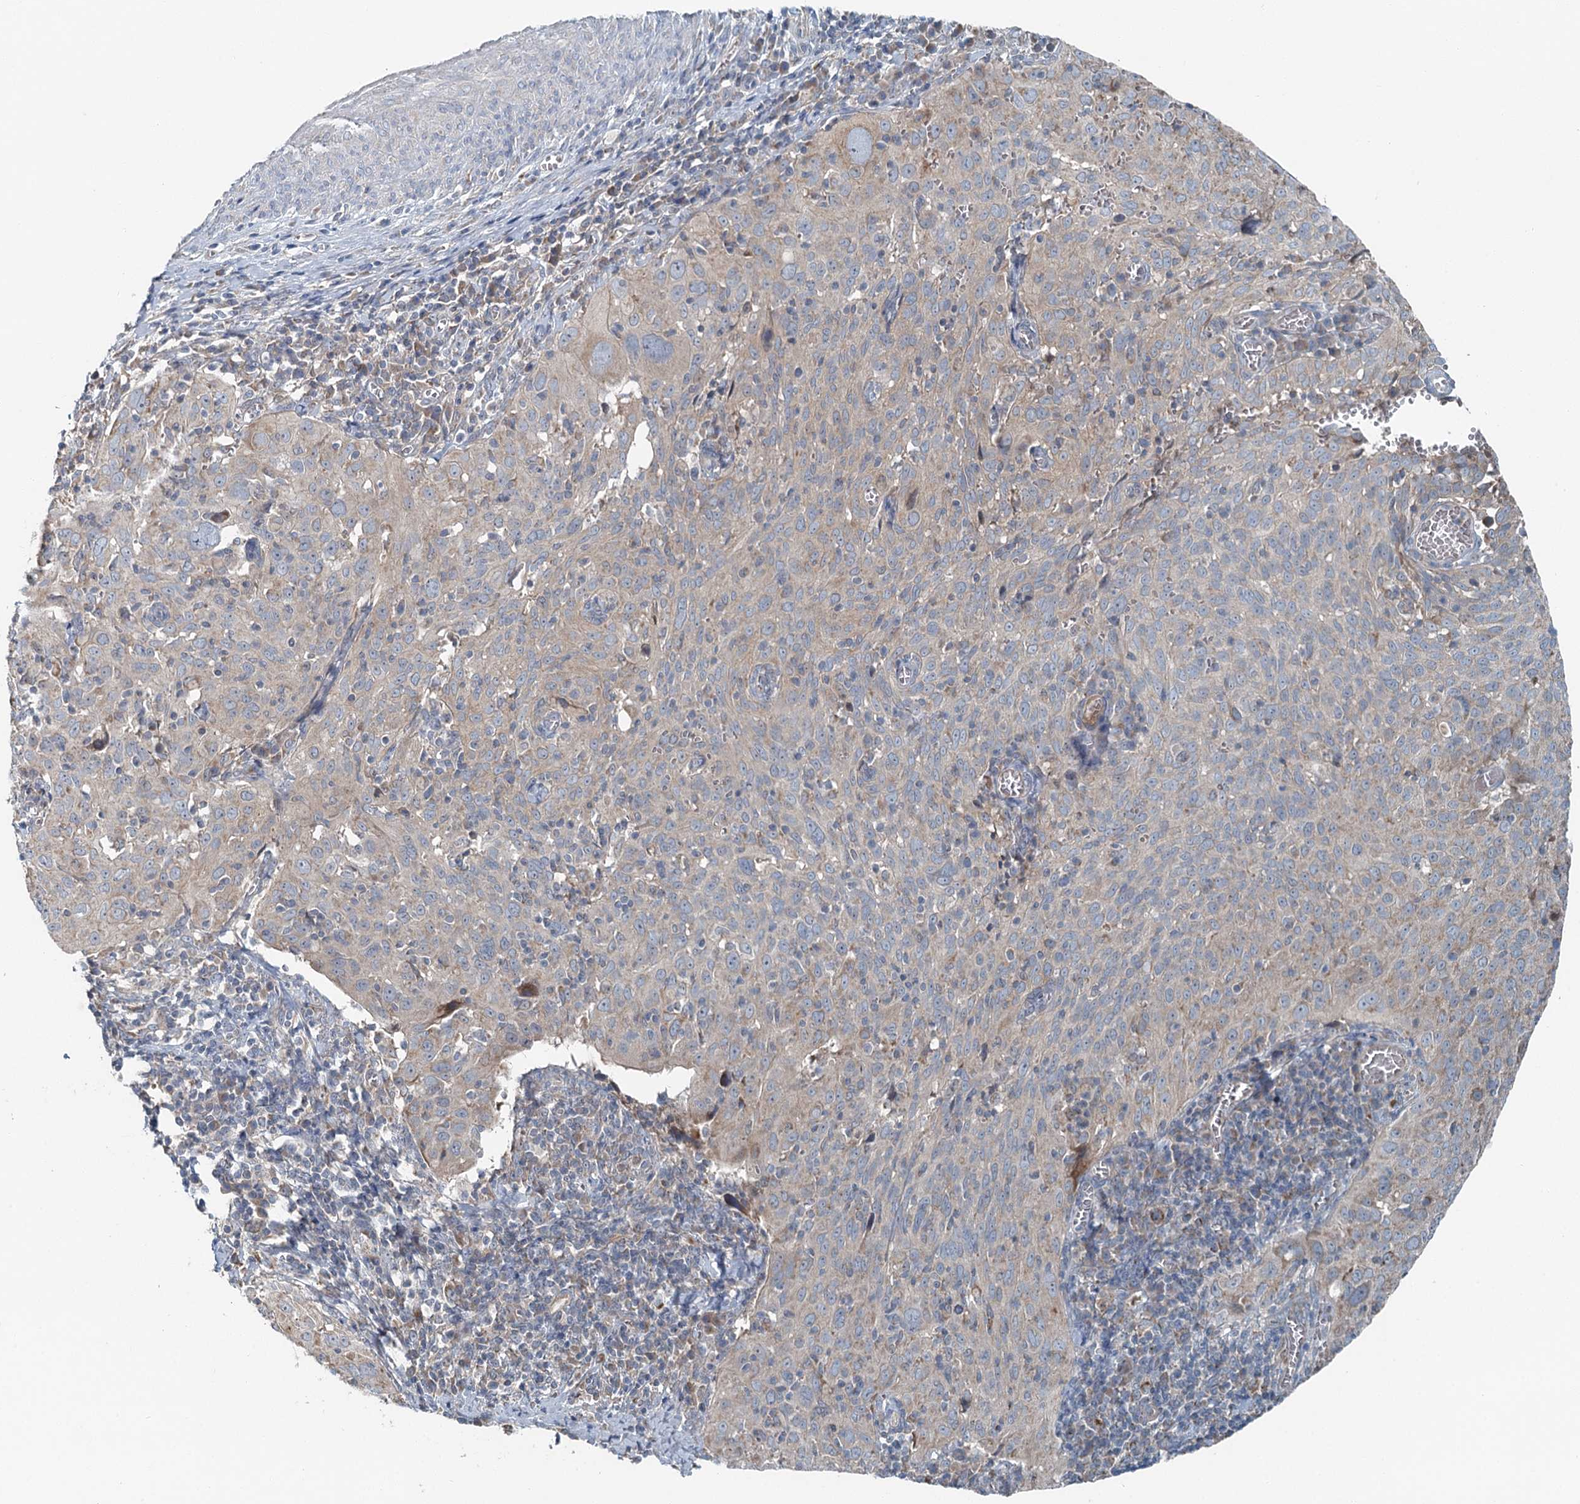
{"staining": {"intensity": "weak", "quantity": "<25%", "location": "cytoplasmic/membranous"}, "tissue": "cervical cancer", "cell_type": "Tumor cells", "image_type": "cancer", "snomed": [{"axis": "morphology", "description": "Squamous cell carcinoma, NOS"}, {"axis": "topography", "description": "Cervix"}], "caption": "This is an immunohistochemistry histopathology image of cervical squamous cell carcinoma. There is no expression in tumor cells.", "gene": "CHCHD5", "patient": {"sex": "female", "age": 31}}